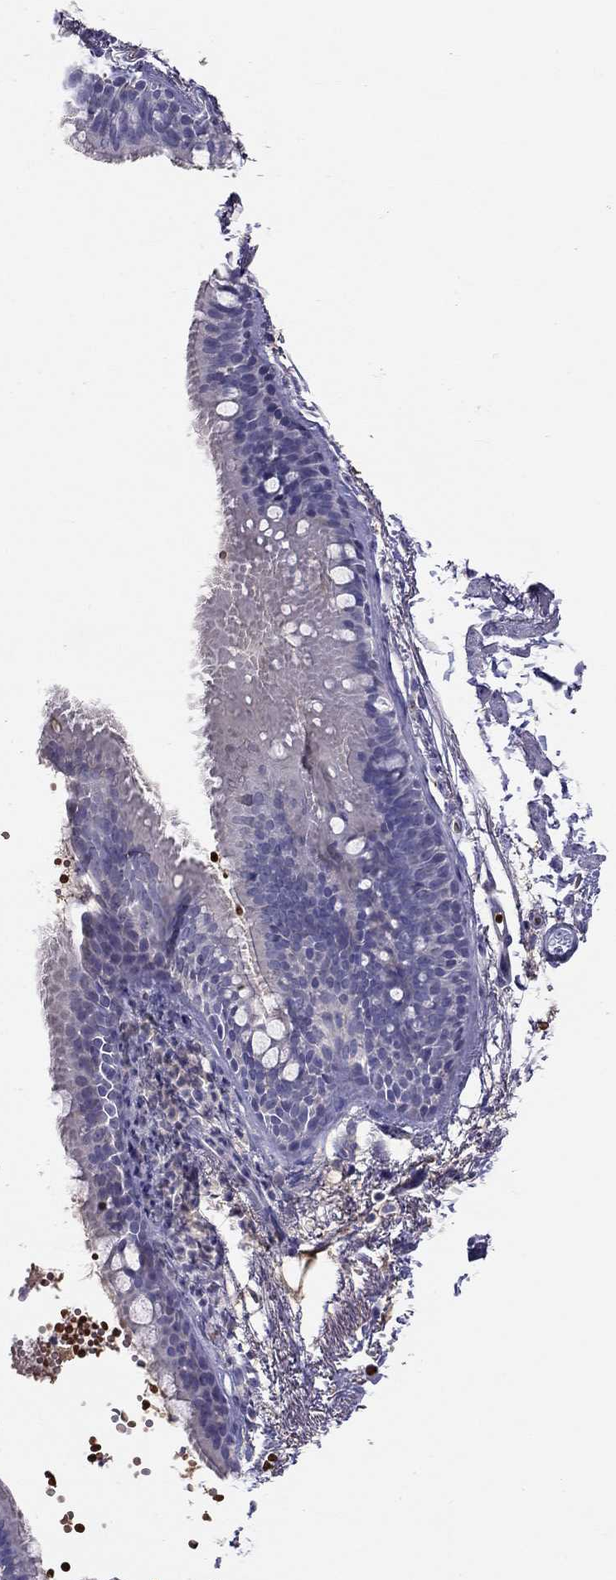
{"staining": {"intensity": "negative", "quantity": "none", "location": "none"}, "tissue": "adipose tissue", "cell_type": "Adipocytes", "image_type": "normal", "snomed": [{"axis": "morphology", "description": "Normal tissue, NOS"}, {"axis": "morphology", "description": "Squamous cell carcinoma, NOS"}, {"axis": "topography", "description": "Cartilage tissue"}, {"axis": "topography", "description": "Lung"}], "caption": "Immunohistochemistry (IHC) histopathology image of normal adipose tissue: human adipose tissue stained with DAB (3,3'-diaminobenzidine) reveals no significant protein expression in adipocytes.", "gene": "RHCE", "patient": {"sex": "male", "age": 66}}